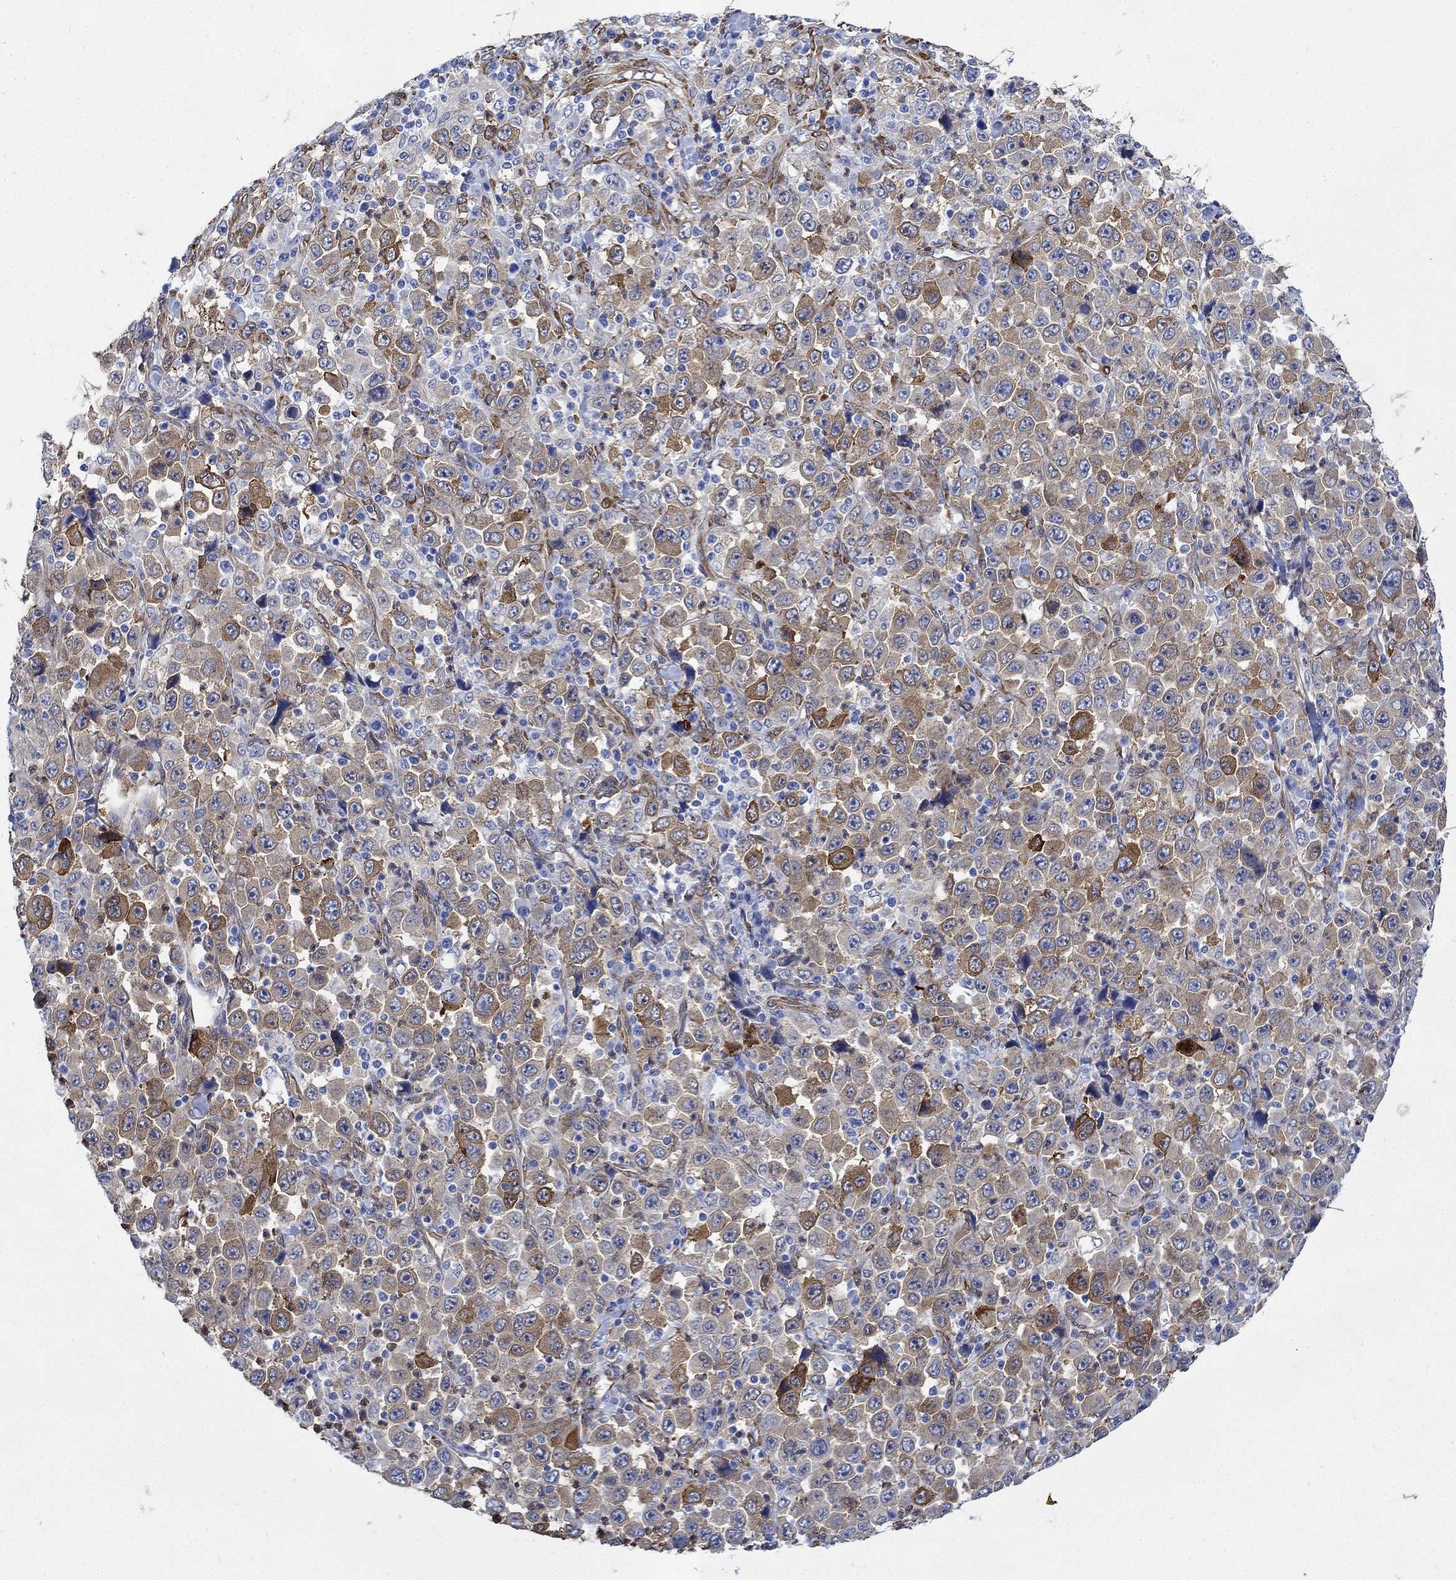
{"staining": {"intensity": "strong", "quantity": "<25%", "location": "cytoplasmic/membranous"}, "tissue": "stomach cancer", "cell_type": "Tumor cells", "image_type": "cancer", "snomed": [{"axis": "morphology", "description": "Normal tissue, NOS"}, {"axis": "morphology", "description": "Adenocarcinoma, NOS"}, {"axis": "topography", "description": "Stomach, upper"}, {"axis": "topography", "description": "Stomach"}], "caption": "Strong cytoplasmic/membranous protein positivity is seen in approximately <25% of tumor cells in adenocarcinoma (stomach). The staining was performed using DAB, with brown indicating positive protein expression. Nuclei are stained blue with hematoxylin.", "gene": "TGM2", "patient": {"sex": "male", "age": 59}}